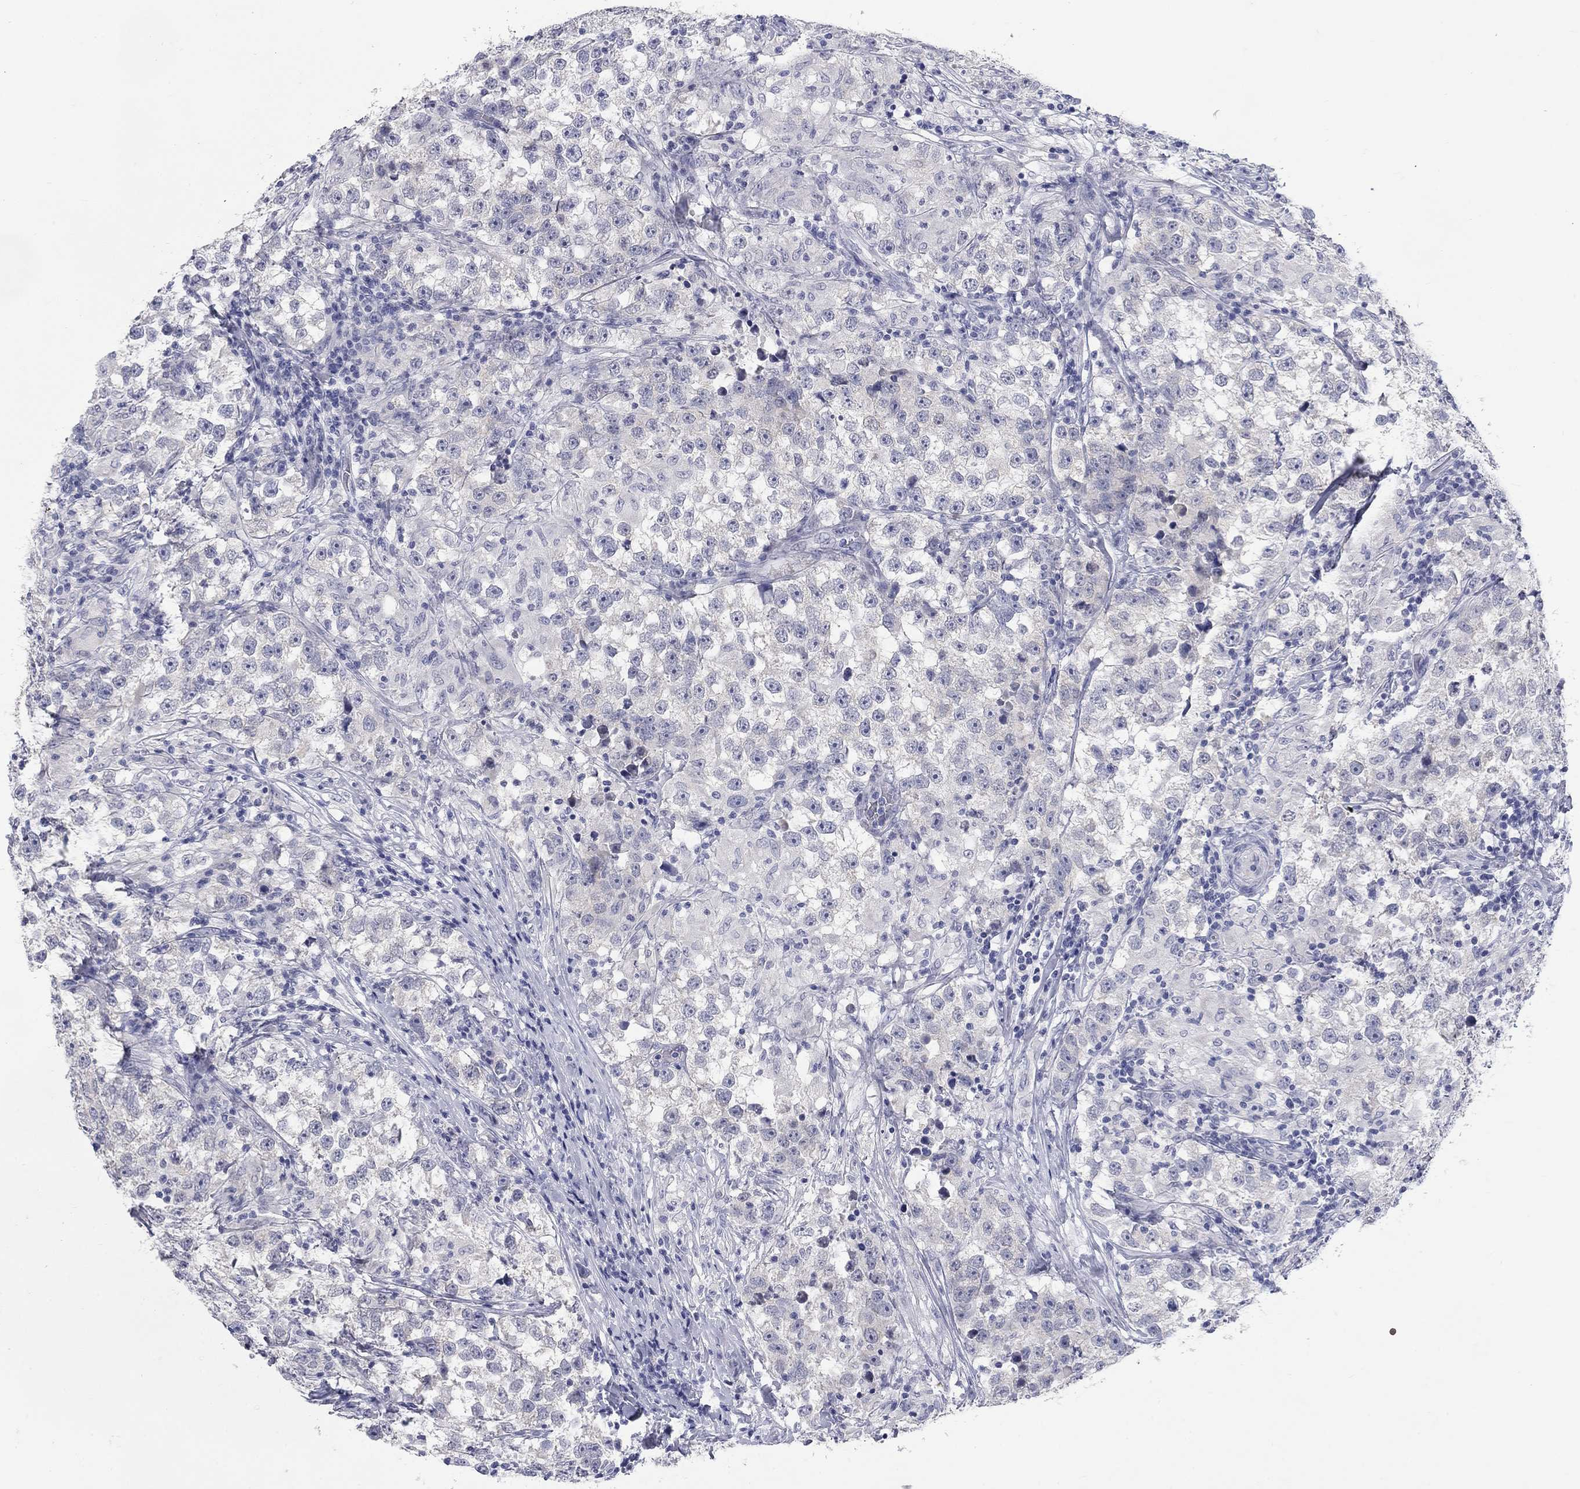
{"staining": {"intensity": "negative", "quantity": "none", "location": "none"}, "tissue": "testis cancer", "cell_type": "Tumor cells", "image_type": "cancer", "snomed": [{"axis": "morphology", "description": "Seminoma, NOS"}, {"axis": "topography", "description": "Testis"}], "caption": "Photomicrograph shows no protein expression in tumor cells of testis cancer tissue.", "gene": "ELAVL4", "patient": {"sex": "male", "age": 46}}